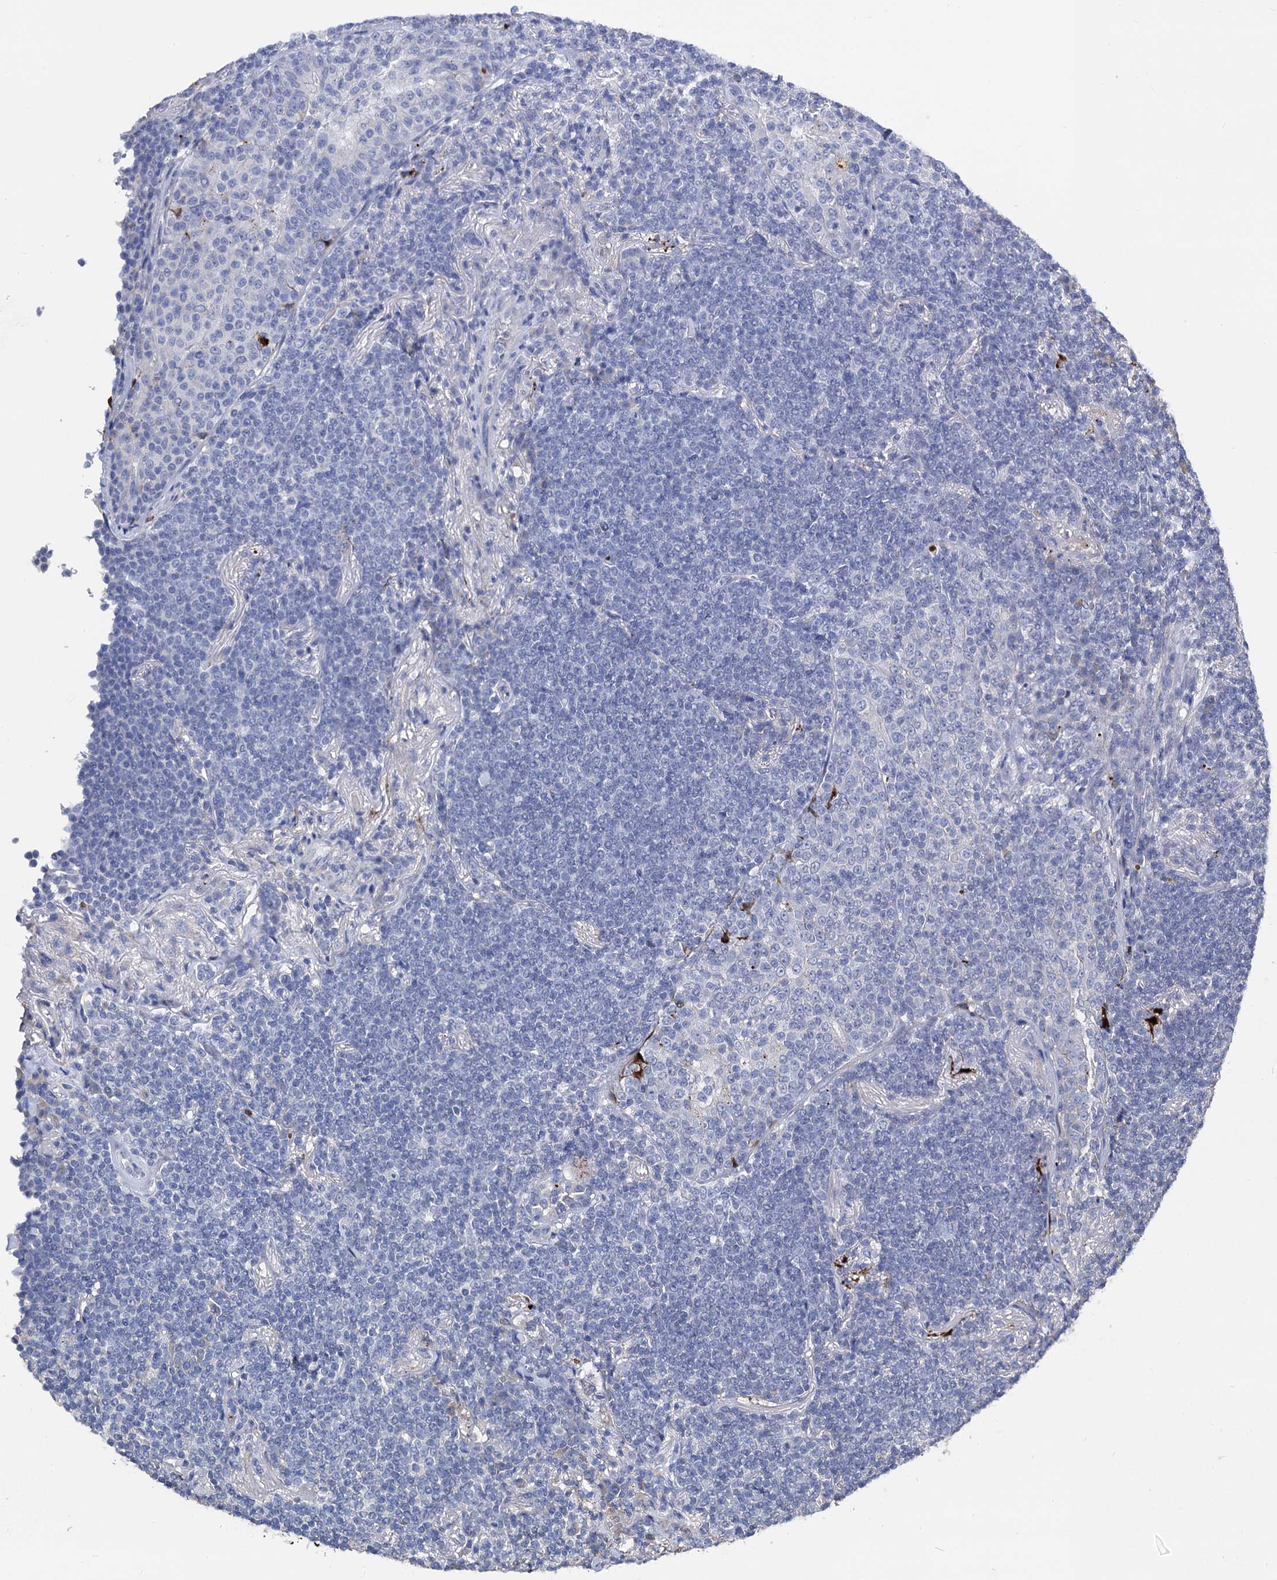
{"staining": {"intensity": "negative", "quantity": "none", "location": "none"}, "tissue": "lymphoma", "cell_type": "Tumor cells", "image_type": "cancer", "snomed": [{"axis": "morphology", "description": "Malignant lymphoma, non-Hodgkin's type, Low grade"}, {"axis": "topography", "description": "Lung"}], "caption": "Immunohistochemistry (IHC) of lymphoma shows no positivity in tumor cells.", "gene": "FREM3", "patient": {"sex": "female", "age": 71}}